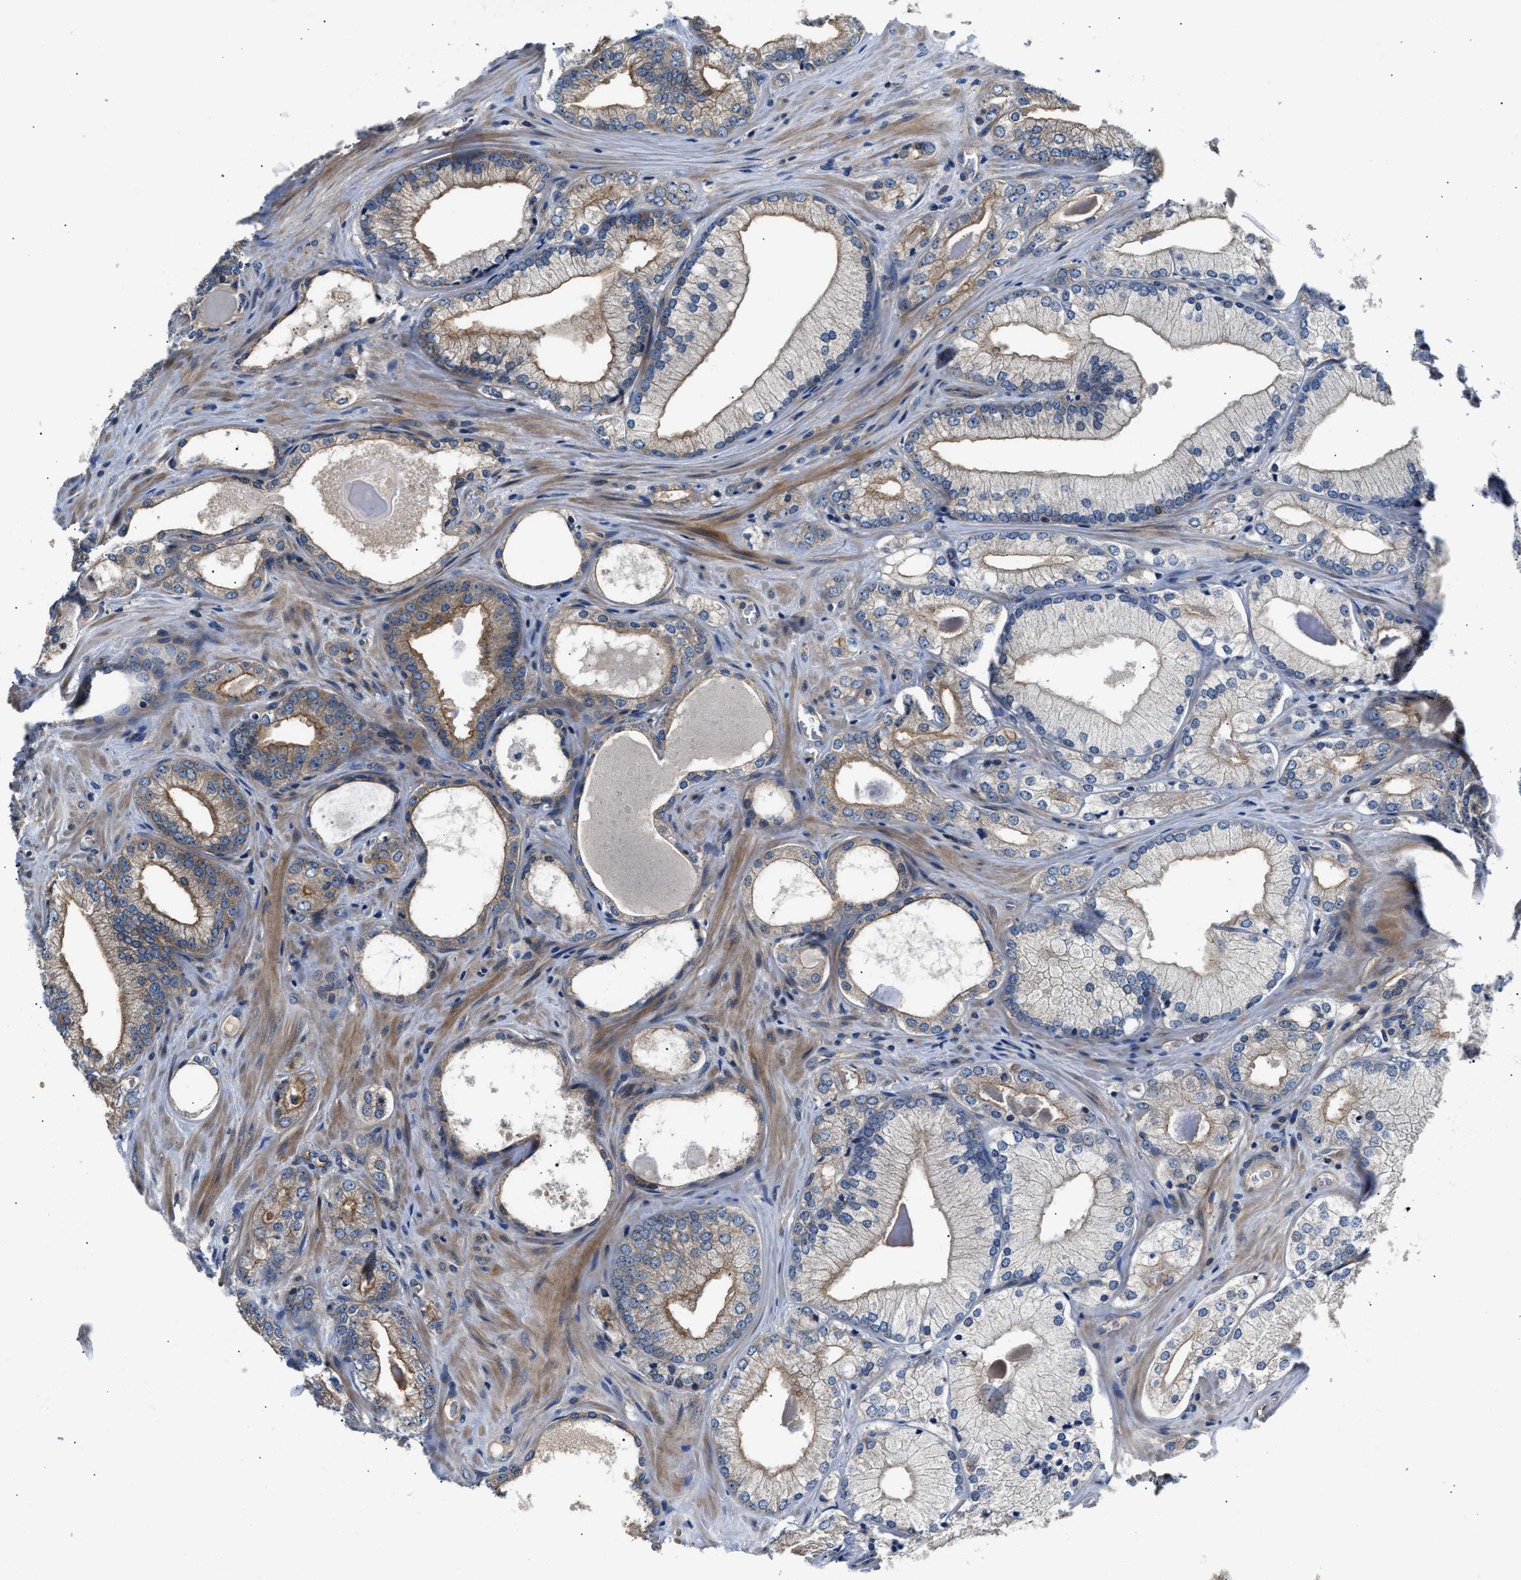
{"staining": {"intensity": "moderate", "quantity": "<25%", "location": "cytoplasmic/membranous"}, "tissue": "prostate cancer", "cell_type": "Tumor cells", "image_type": "cancer", "snomed": [{"axis": "morphology", "description": "Adenocarcinoma, Low grade"}, {"axis": "topography", "description": "Prostate"}], "caption": "A low amount of moderate cytoplasmic/membranous positivity is seen in approximately <25% of tumor cells in prostate cancer tissue.", "gene": "TEX2", "patient": {"sex": "male", "age": 65}}